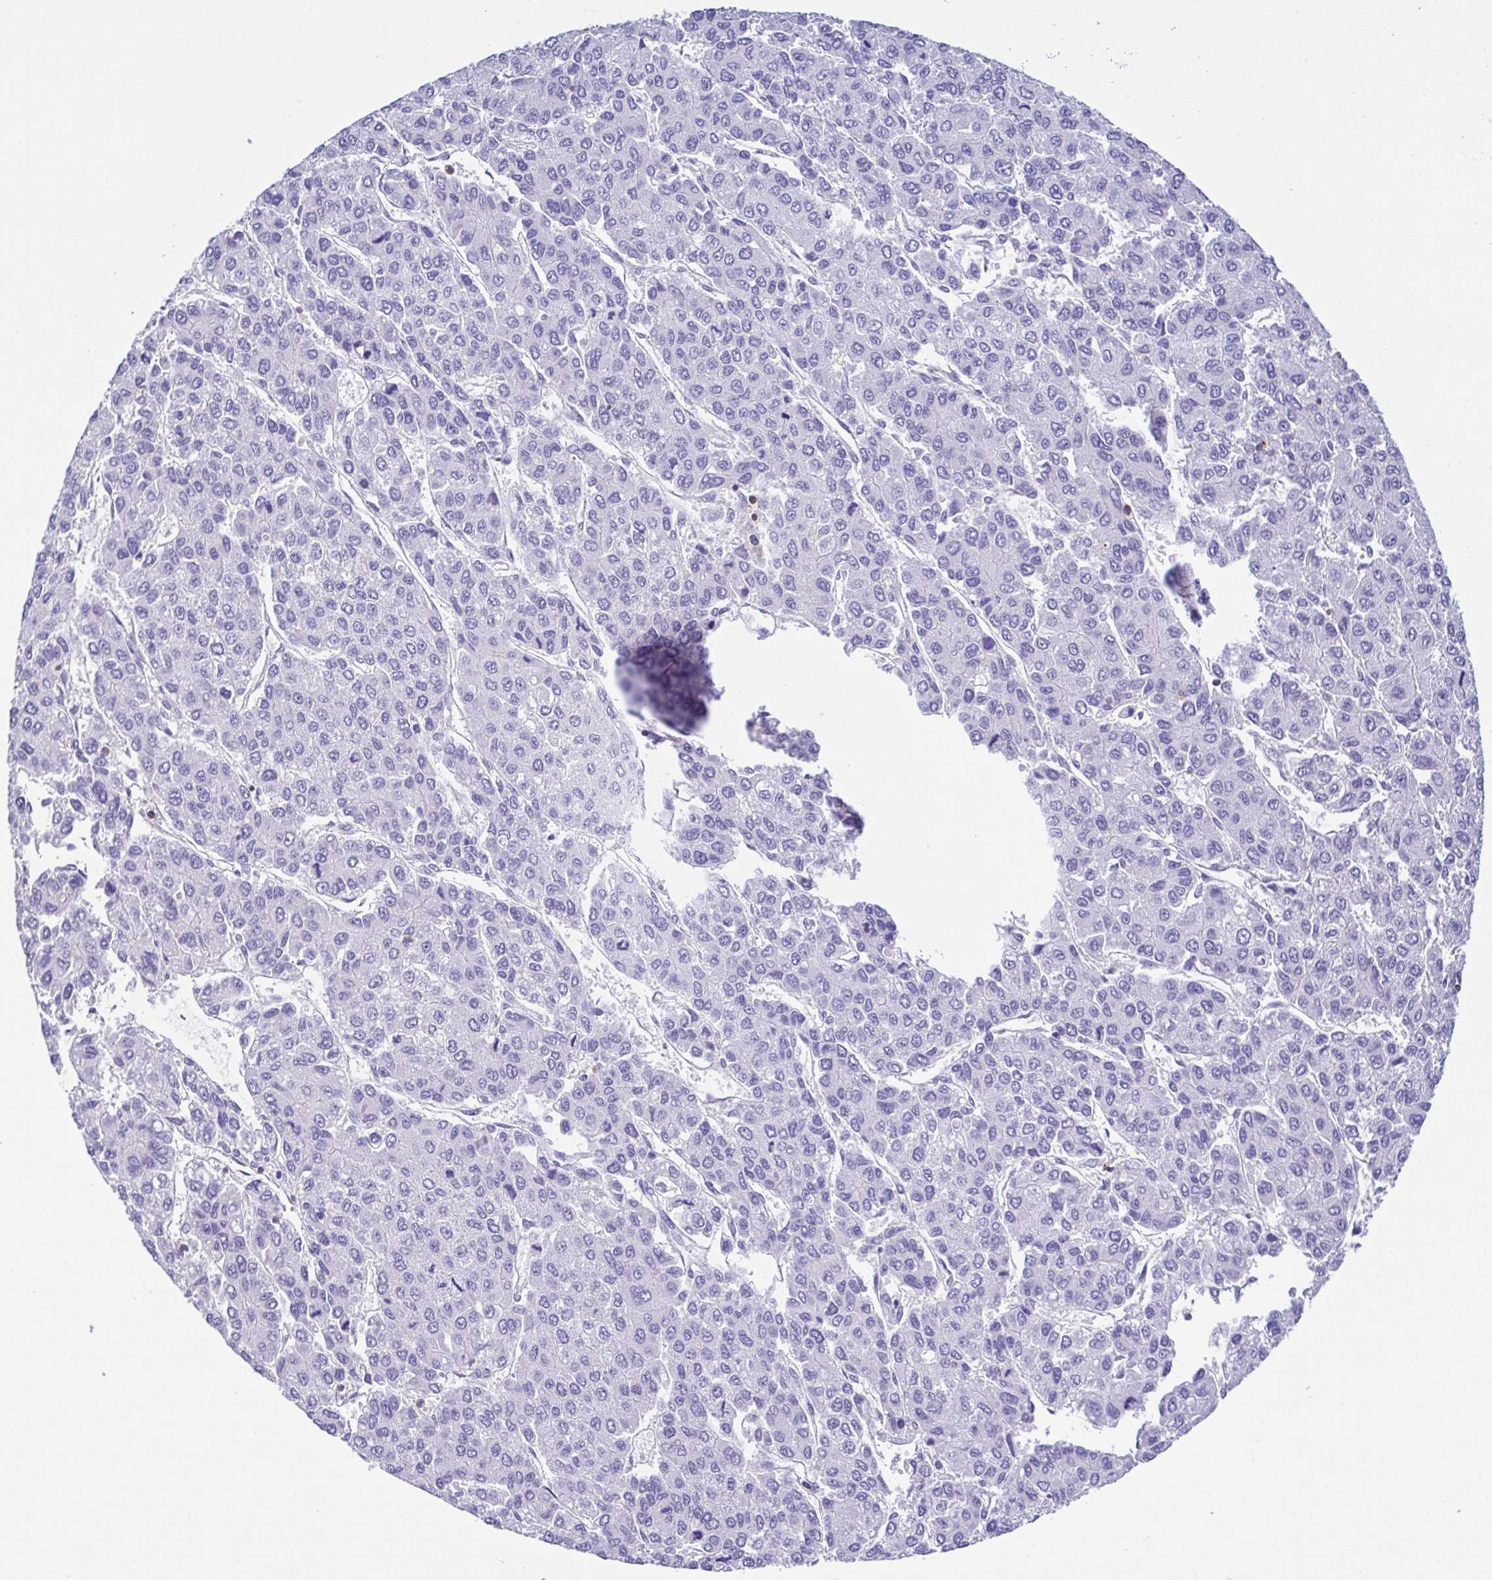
{"staining": {"intensity": "negative", "quantity": "none", "location": "none"}, "tissue": "liver cancer", "cell_type": "Tumor cells", "image_type": "cancer", "snomed": [{"axis": "morphology", "description": "Carcinoma, Hepatocellular, NOS"}, {"axis": "topography", "description": "Liver"}], "caption": "An immunohistochemistry (IHC) photomicrograph of liver cancer is shown. There is no staining in tumor cells of liver cancer.", "gene": "PGLYRP1", "patient": {"sex": "female", "age": 66}}